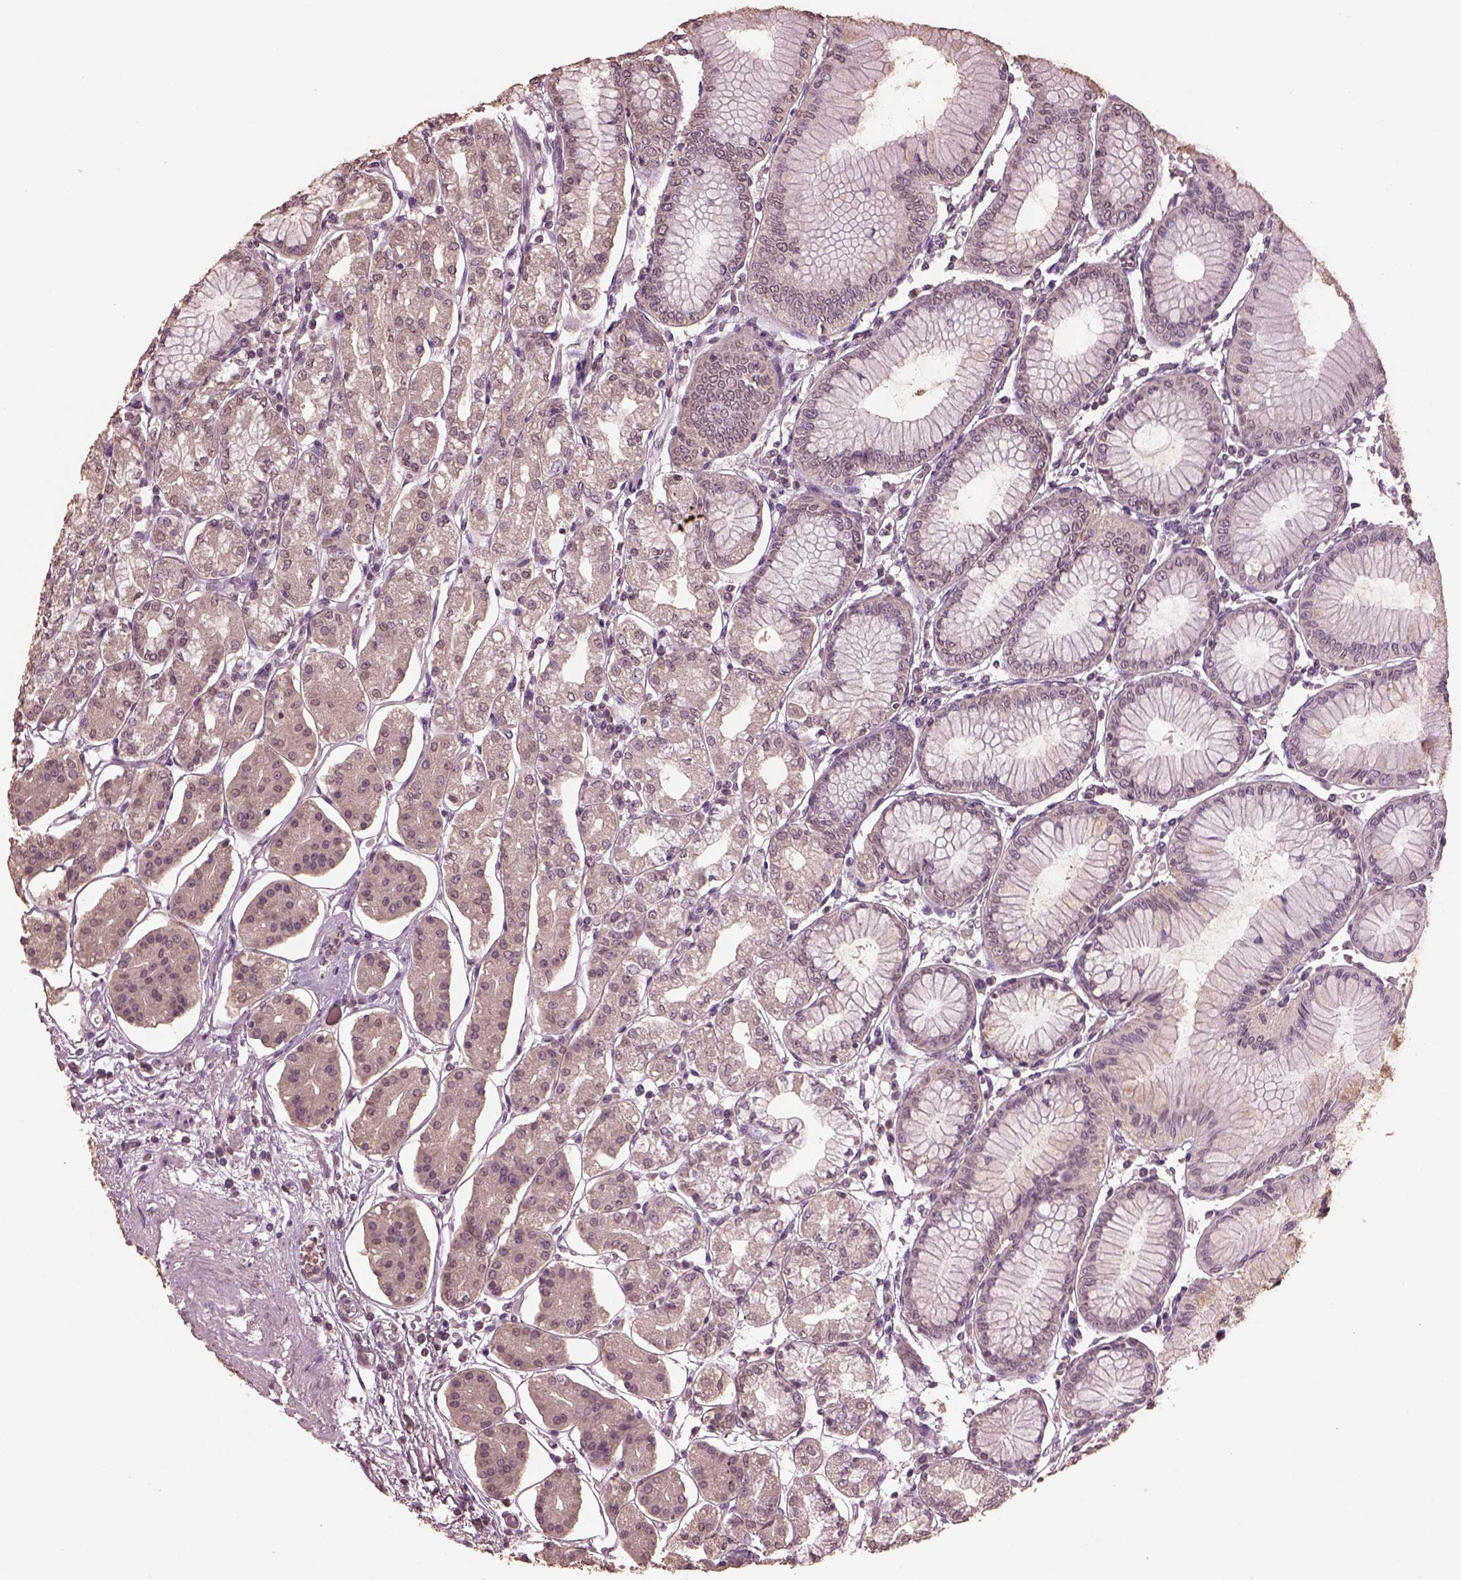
{"staining": {"intensity": "weak", "quantity": "25%-75%", "location": "cytoplasmic/membranous"}, "tissue": "stomach", "cell_type": "Glandular cells", "image_type": "normal", "snomed": [{"axis": "morphology", "description": "Normal tissue, NOS"}, {"axis": "topography", "description": "Skeletal muscle"}, {"axis": "topography", "description": "Stomach"}], "caption": "IHC histopathology image of unremarkable human stomach stained for a protein (brown), which reveals low levels of weak cytoplasmic/membranous expression in about 25%-75% of glandular cells.", "gene": "CPT1C", "patient": {"sex": "female", "age": 57}}